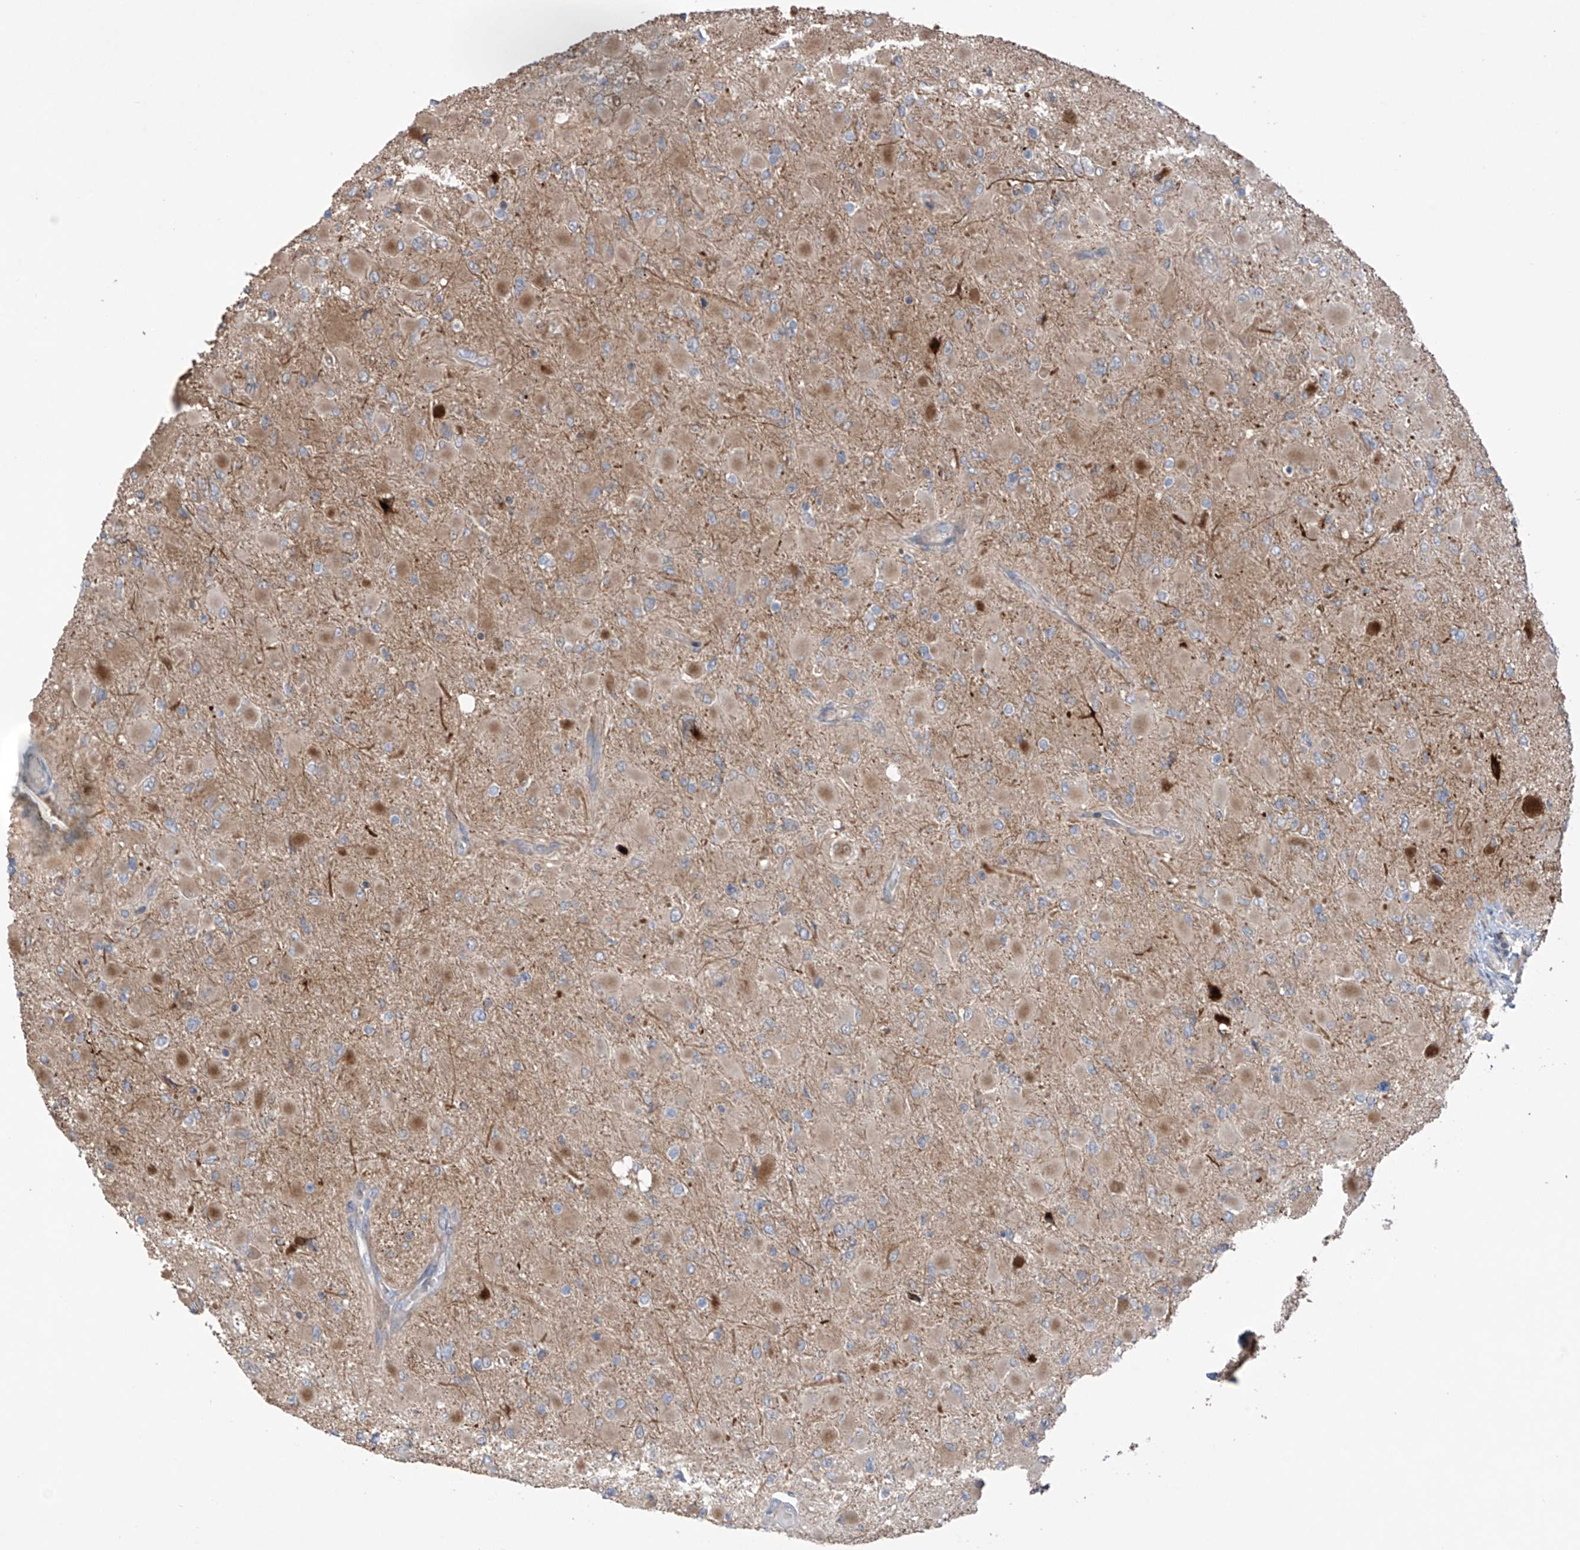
{"staining": {"intensity": "weak", "quantity": "<25%", "location": "cytoplasmic/membranous"}, "tissue": "glioma", "cell_type": "Tumor cells", "image_type": "cancer", "snomed": [{"axis": "morphology", "description": "Glioma, malignant, High grade"}, {"axis": "topography", "description": "Cerebral cortex"}], "caption": "A high-resolution micrograph shows immunohistochemistry staining of high-grade glioma (malignant), which exhibits no significant expression in tumor cells.", "gene": "SAMD3", "patient": {"sex": "female", "age": 36}}